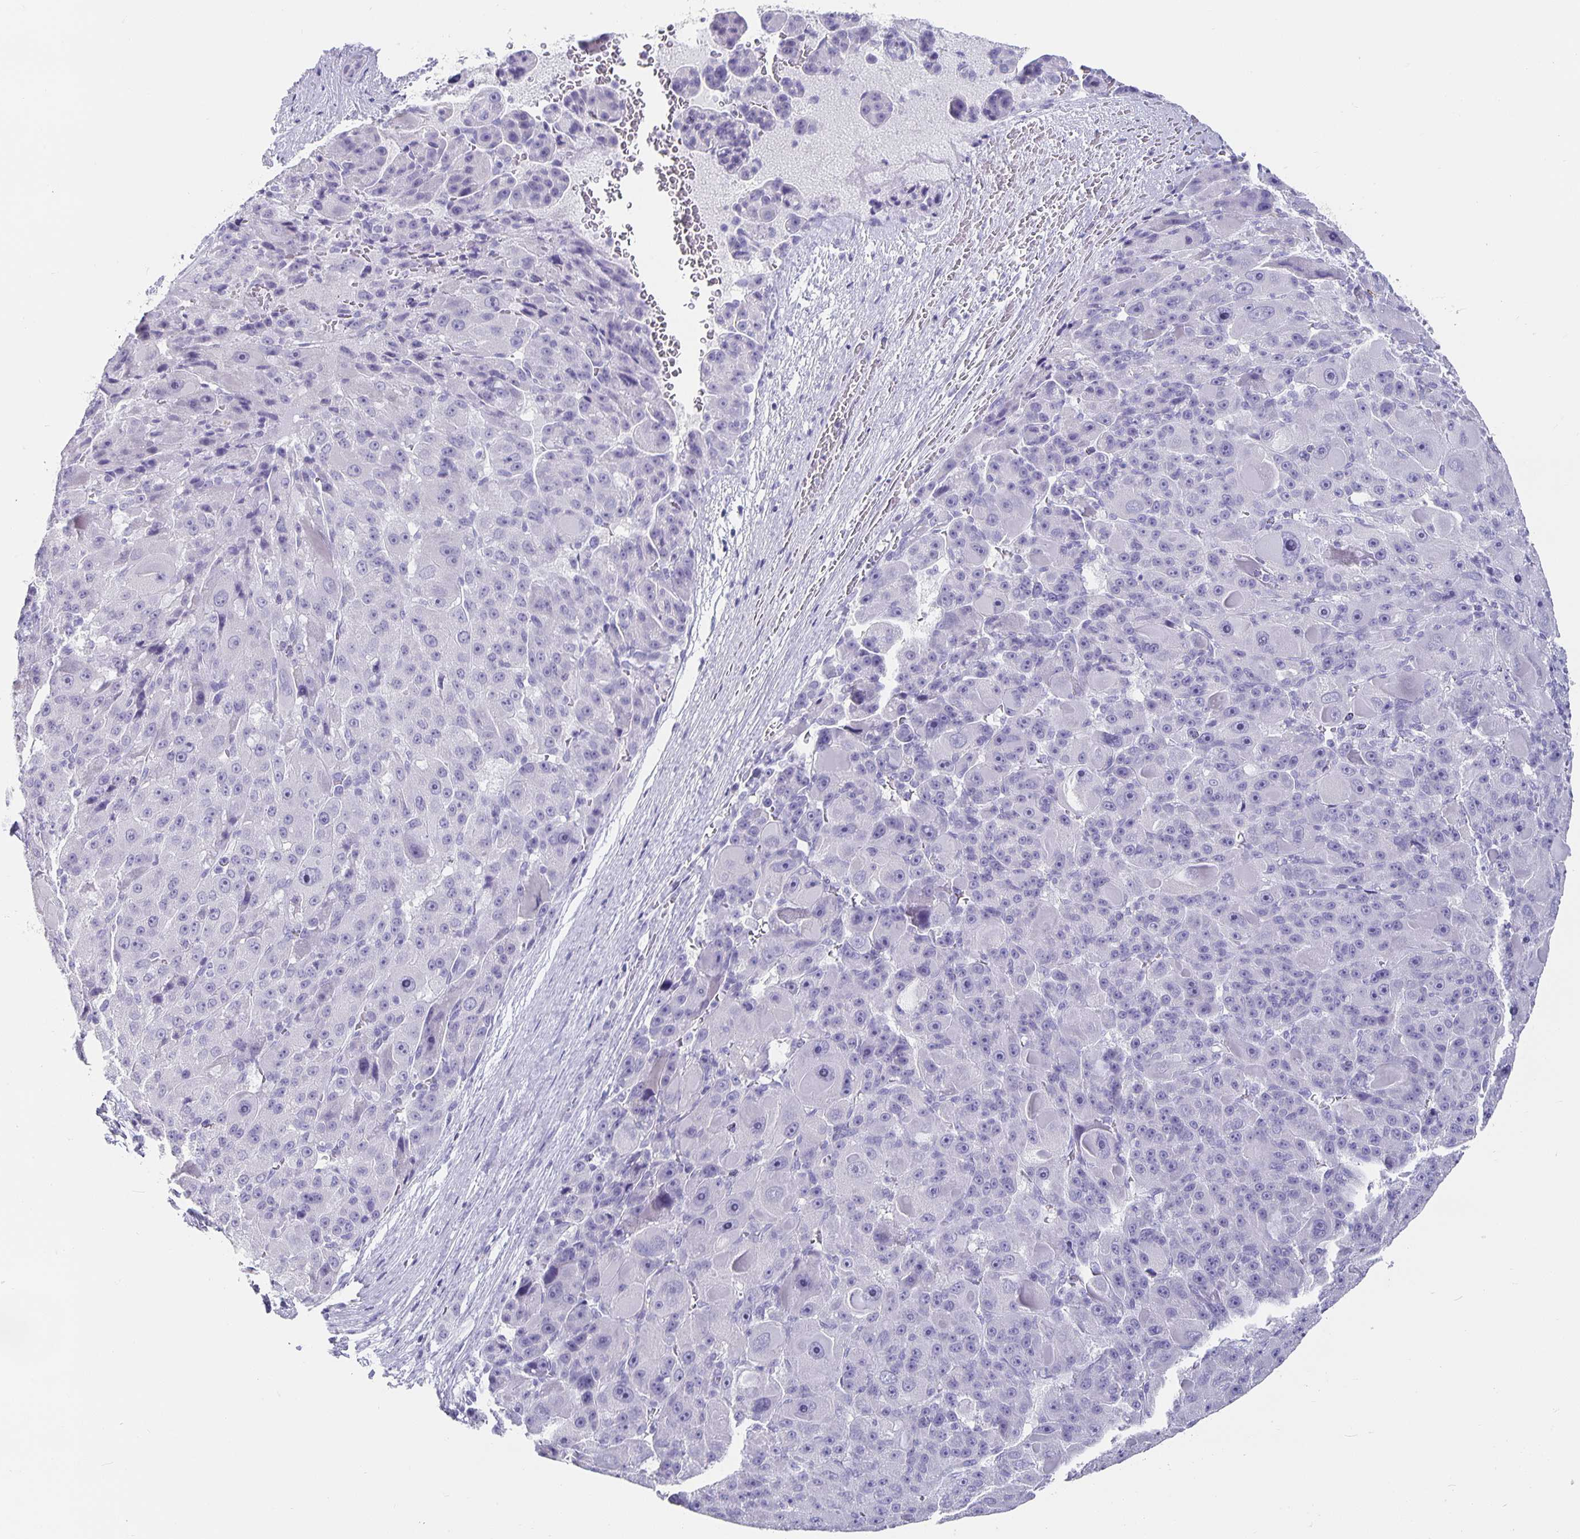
{"staining": {"intensity": "negative", "quantity": "none", "location": "none"}, "tissue": "liver cancer", "cell_type": "Tumor cells", "image_type": "cancer", "snomed": [{"axis": "morphology", "description": "Carcinoma, Hepatocellular, NOS"}, {"axis": "topography", "description": "Liver"}], "caption": "IHC of liver hepatocellular carcinoma exhibits no positivity in tumor cells.", "gene": "CHGA", "patient": {"sex": "male", "age": 76}}